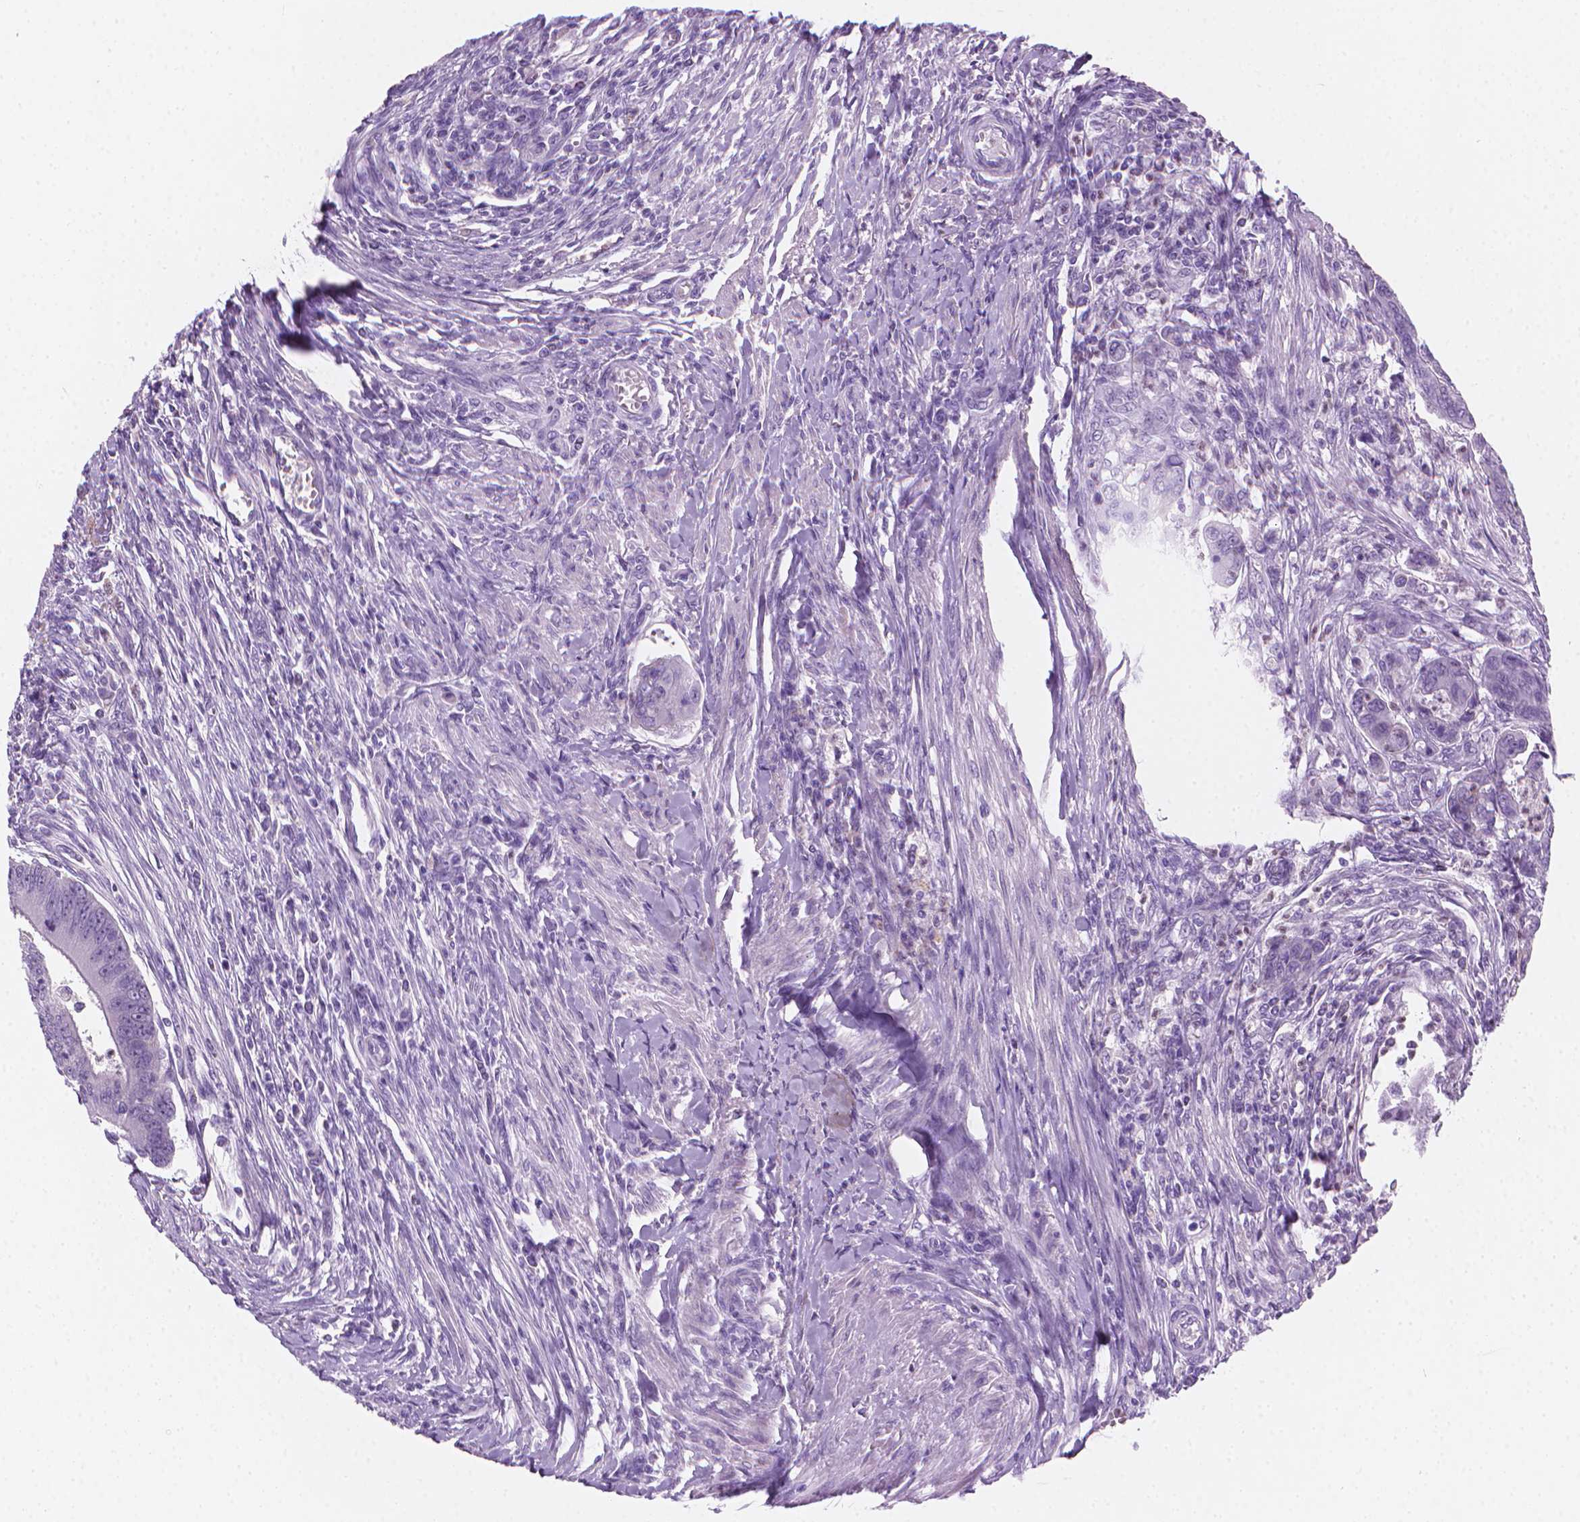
{"staining": {"intensity": "negative", "quantity": "none", "location": "none"}, "tissue": "colorectal cancer", "cell_type": "Tumor cells", "image_type": "cancer", "snomed": [{"axis": "morphology", "description": "Adenocarcinoma, NOS"}, {"axis": "topography", "description": "Colon"}], "caption": "There is no significant positivity in tumor cells of colorectal cancer.", "gene": "TTC29", "patient": {"sex": "female", "age": 67}}